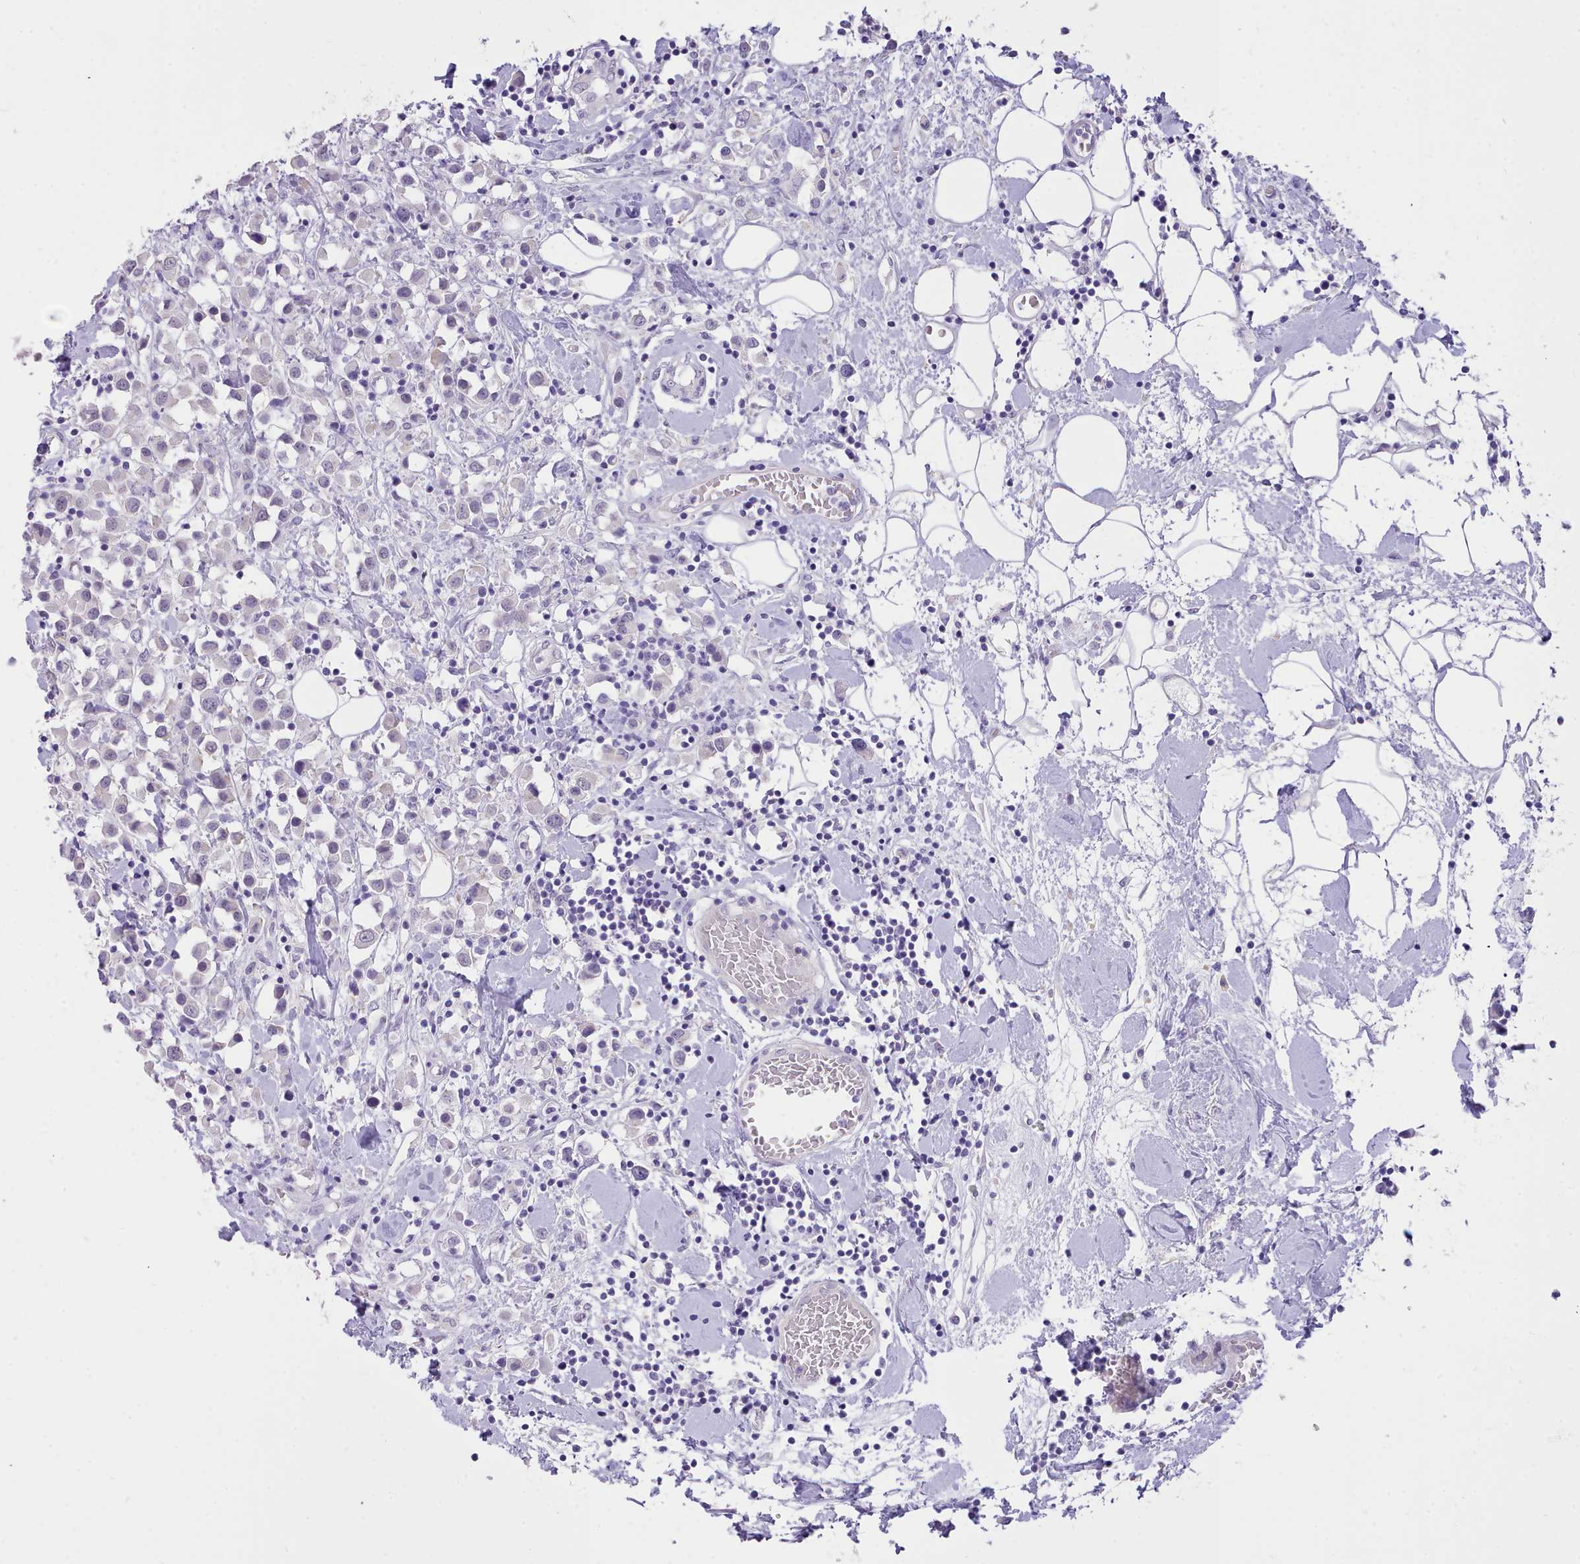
{"staining": {"intensity": "negative", "quantity": "none", "location": "none"}, "tissue": "breast cancer", "cell_type": "Tumor cells", "image_type": "cancer", "snomed": [{"axis": "morphology", "description": "Duct carcinoma"}, {"axis": "topography", "description": "Breast"}], "caption": "A high-resolution micrograph shows IHC staining of breast cancer (invasive ductal carcinoma), which exhibits no significant staining in tumor cells.", "gene": "LRRC37A", "patient": {"sex": "female", "age": 61}}